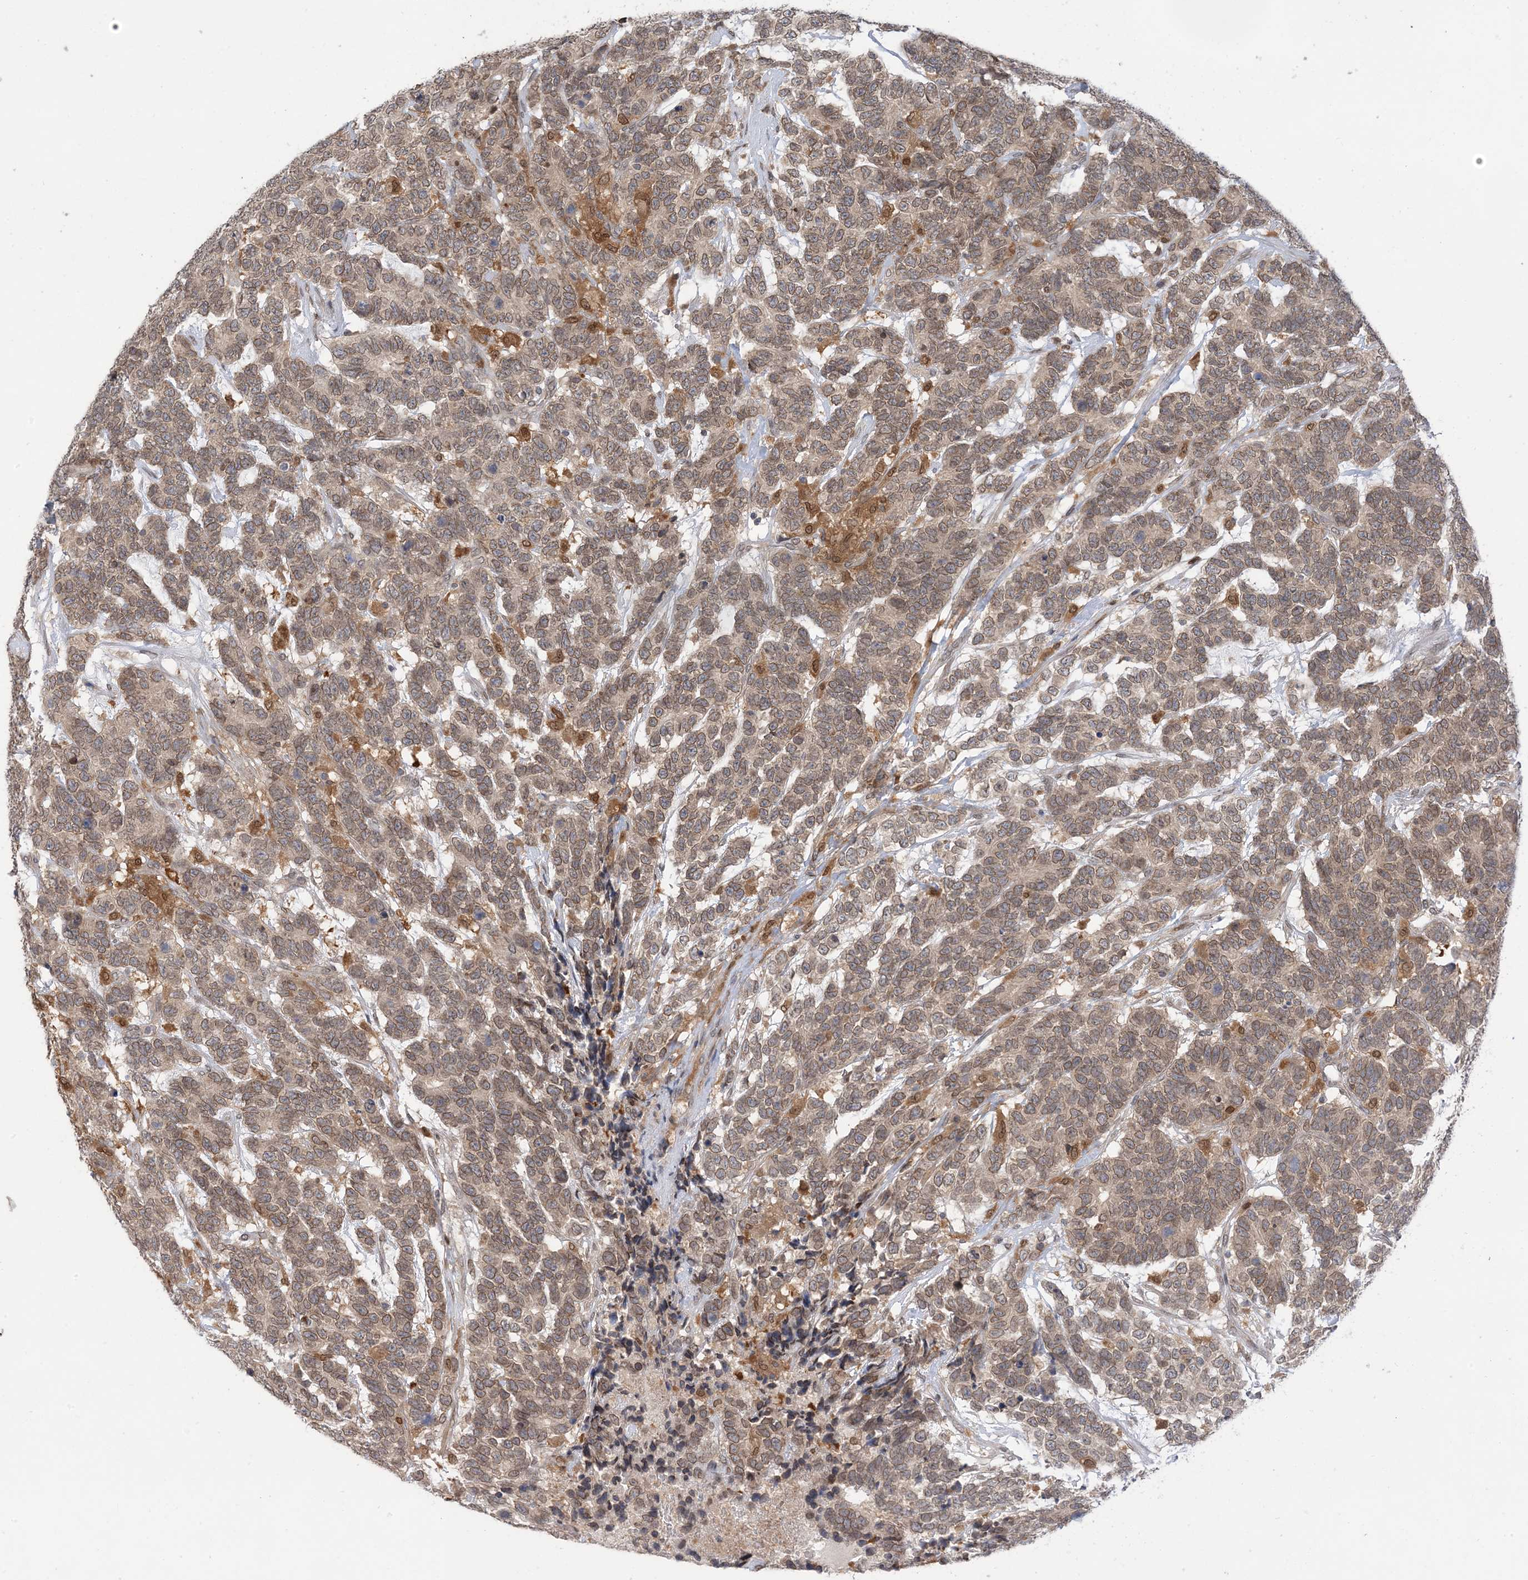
{"staining": {"intensity": "weak", "quantity": ">75%", "location": "cytoplasmic/membranous,nuclear"}, "tissue": "testis cancer", "cell_type": "Tumor cells", "image_type": "cancer", "snomed": [{"axis": "morphology", "description": "Carcinoma, Embryonal, NOS"}, {"axis": "topography", "description": "Testis"}], "caption": "IHC micrograph of neoplastic tissue: testis embryonal carcinoma stained using immunohistochemistry exhibits low levels of weak protein expression localized specifically in the cytoplasmic/membranous and nuclear of tumor cells, appearing as a cytoplasmic/membranous and nuclear brown color.", "gene": "NAGK", "patient": {"sex": "male", "age": 26}}